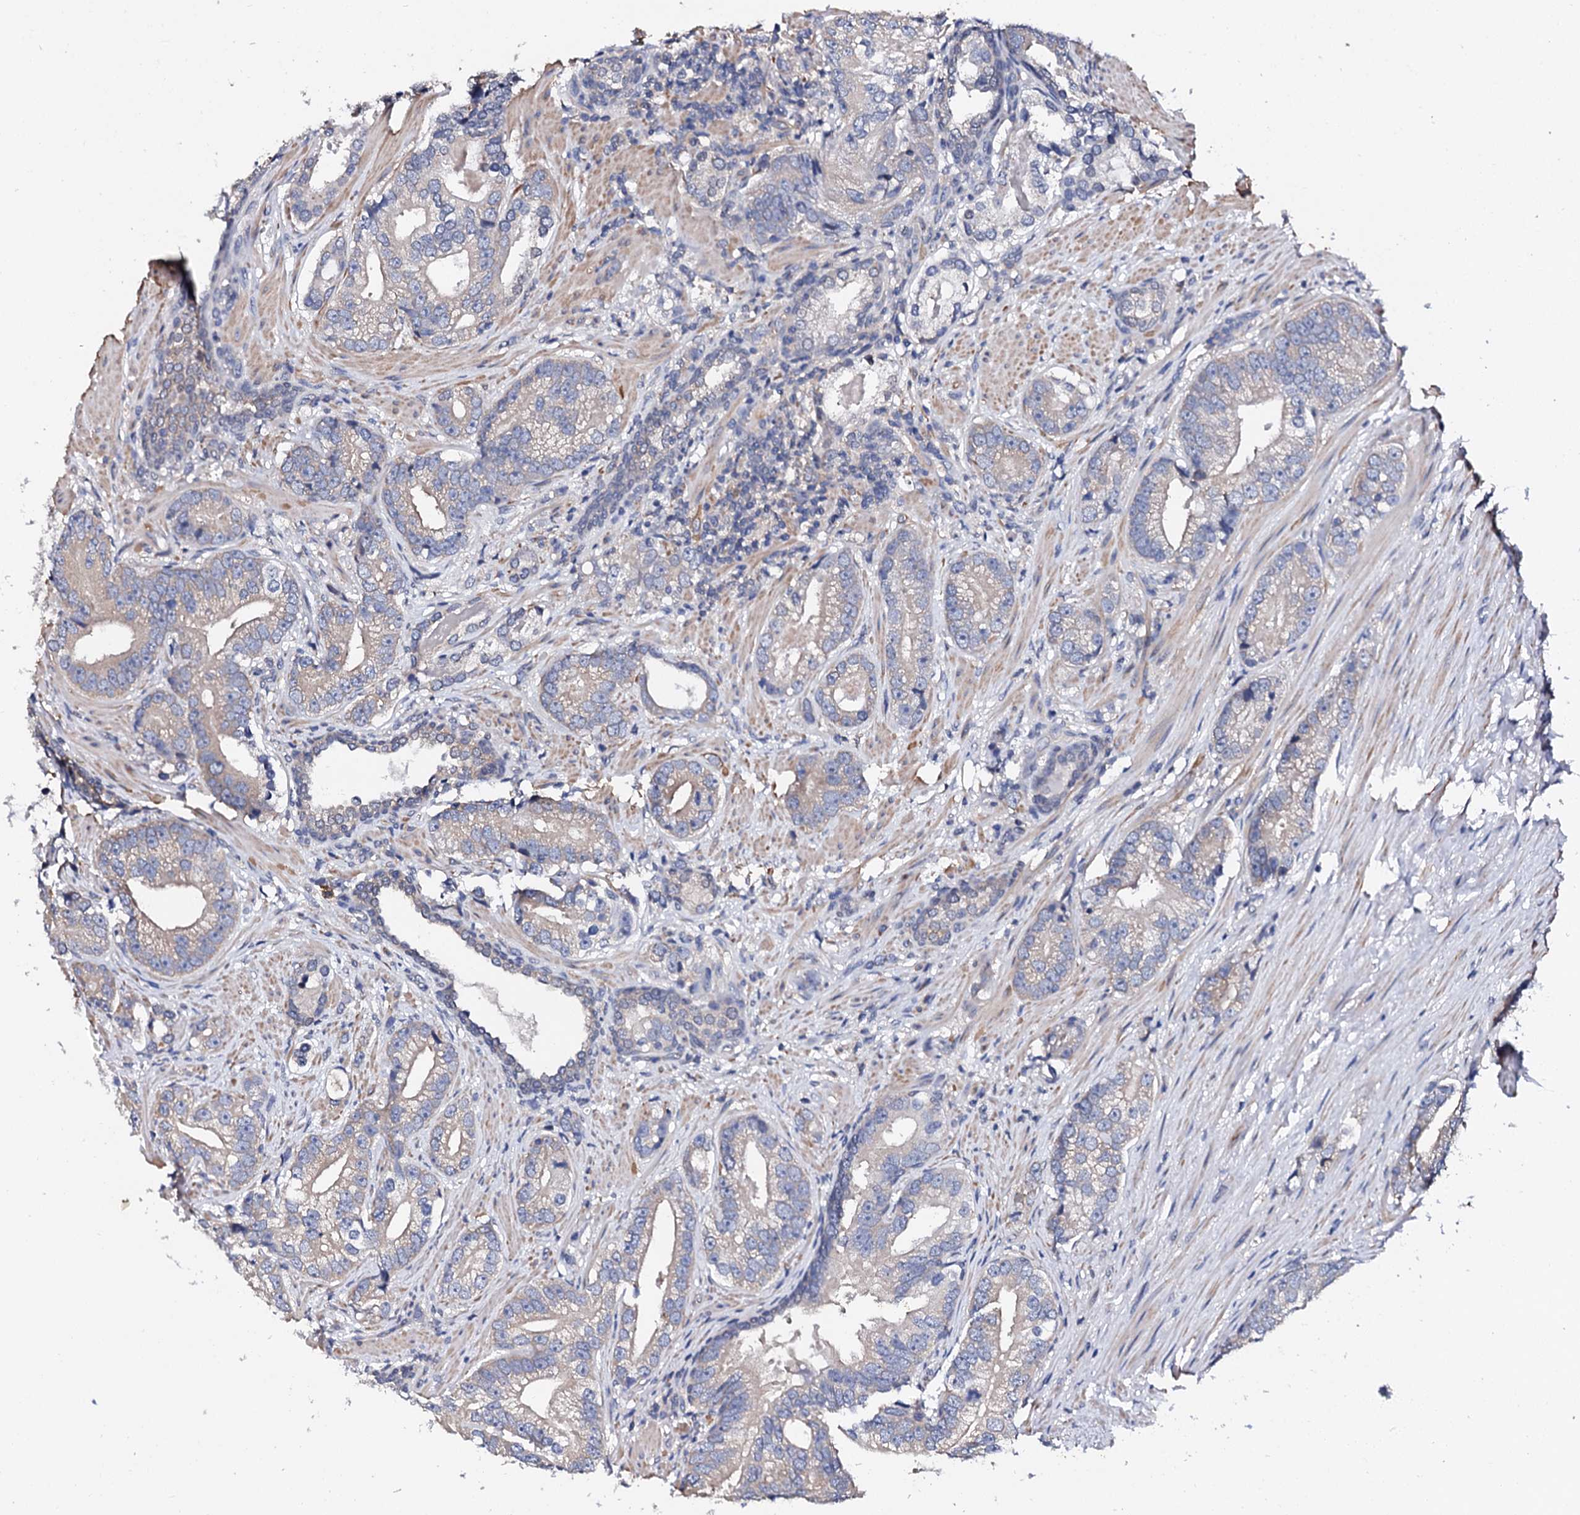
{"staining": {"intensity": "weak", "quantity": "<25%", "location": "cytoplasmic/membranous"}, "tissue": "prostate cancer", "cell_type": "Tumor cells", "image_type": "cancer", "snomed": [{"axis": "morphology", "description": "Adenocarcinoma, High grade"}, {"axis": "topography", "description": "Prostate"}], "caption": "There is no significant expression in tumor cells of prostate adenocarcinoma (high-grade).", "gene": "NUP58", "patient": {"sex": "male", "age": 75}}